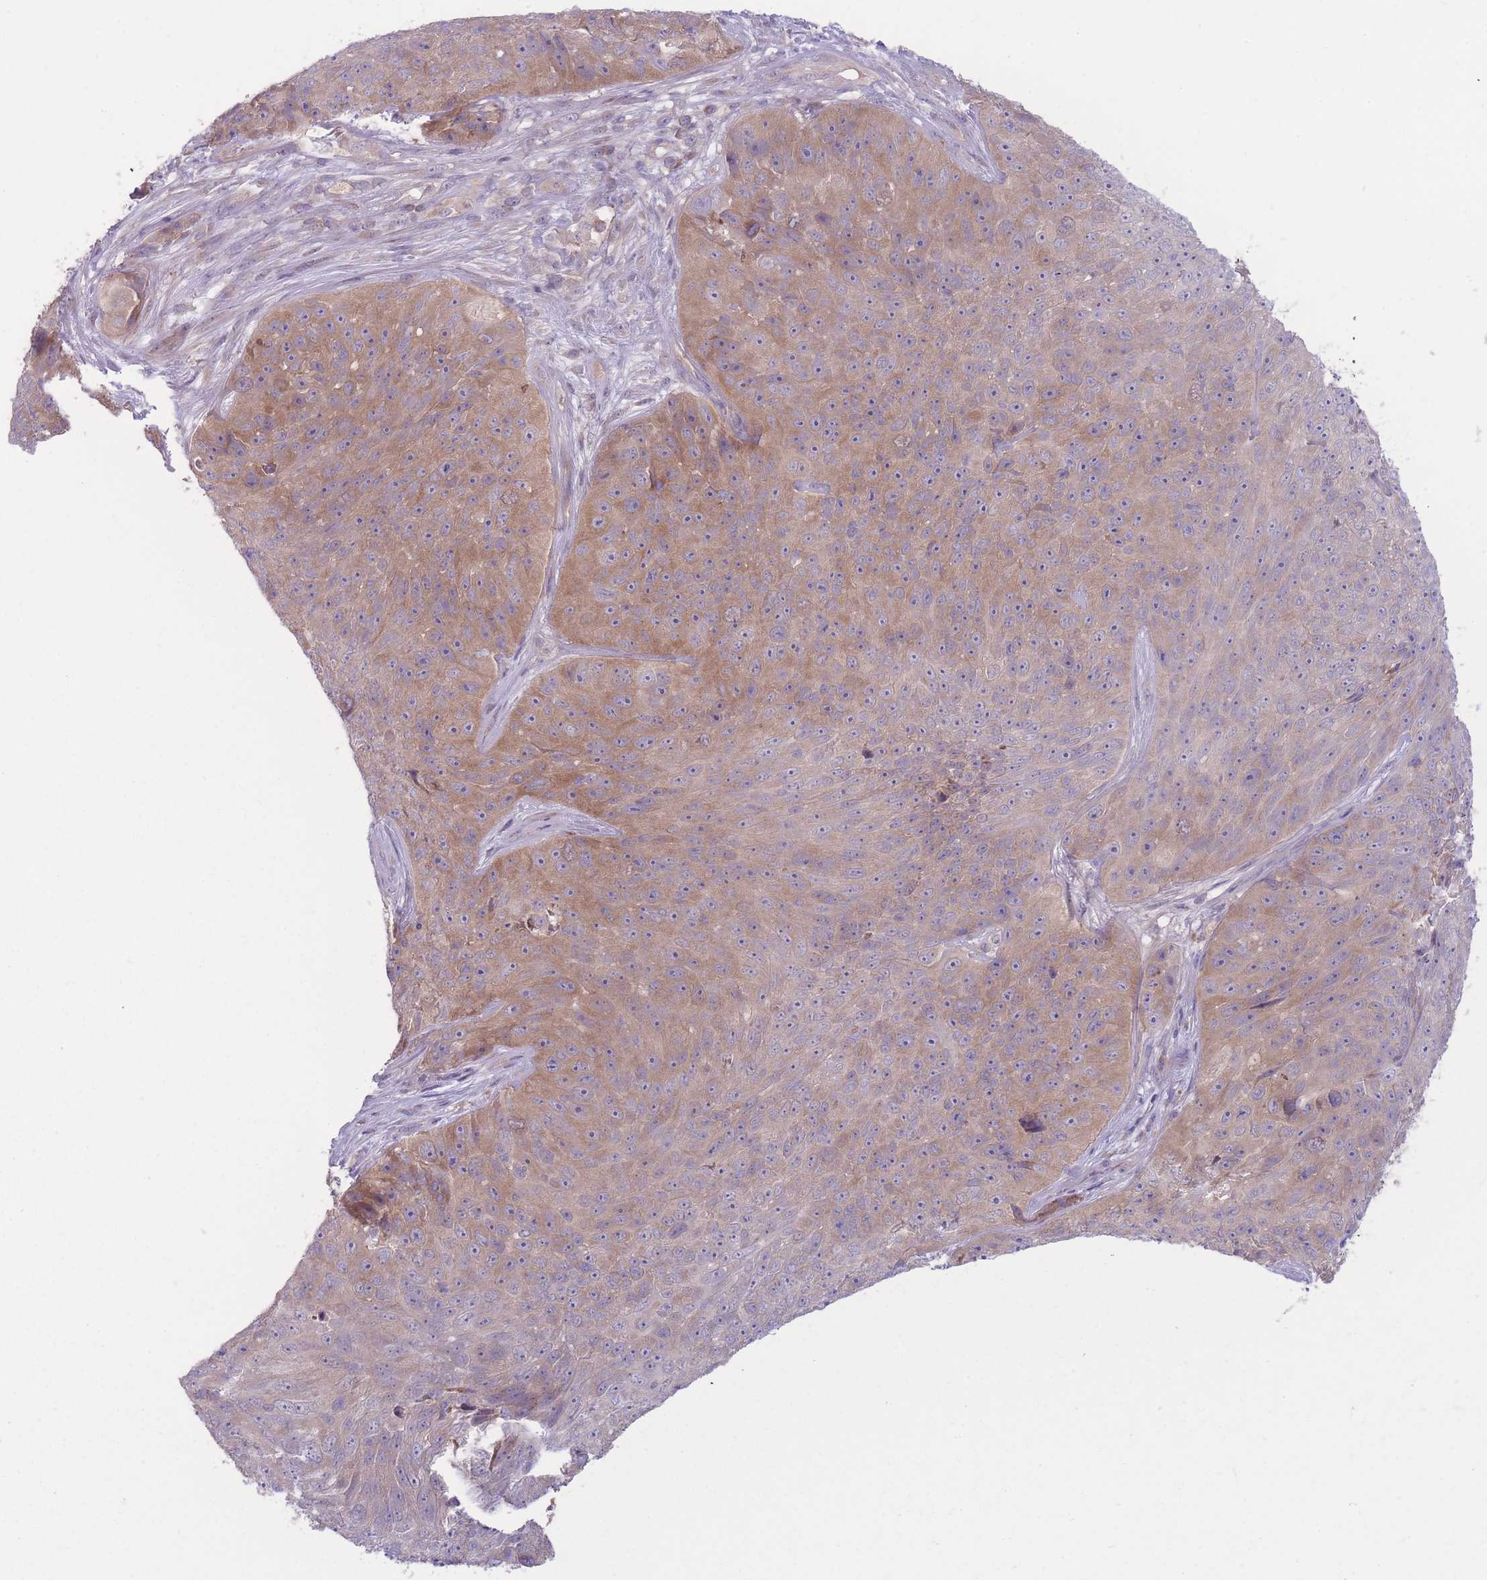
{"staining": {"intensity": "moderate", "quantity": ">75%", "location": "cytoplasmic/membranous"}, "tissue": "skin cancer", "cell_type": "Tumor cells", "image_type": "cancer", "snomed": [{"axis": "morphology", "description": "Squamous cell carcinoma, NOS"}, {"axis": "topography", "description": "Skin"}], "caption": "Human skin cancer stained with a protein marker displays moderate staining in tumor cells.", "gene": "CCT6B", "patient": {"sex": "female", "age": 87}}